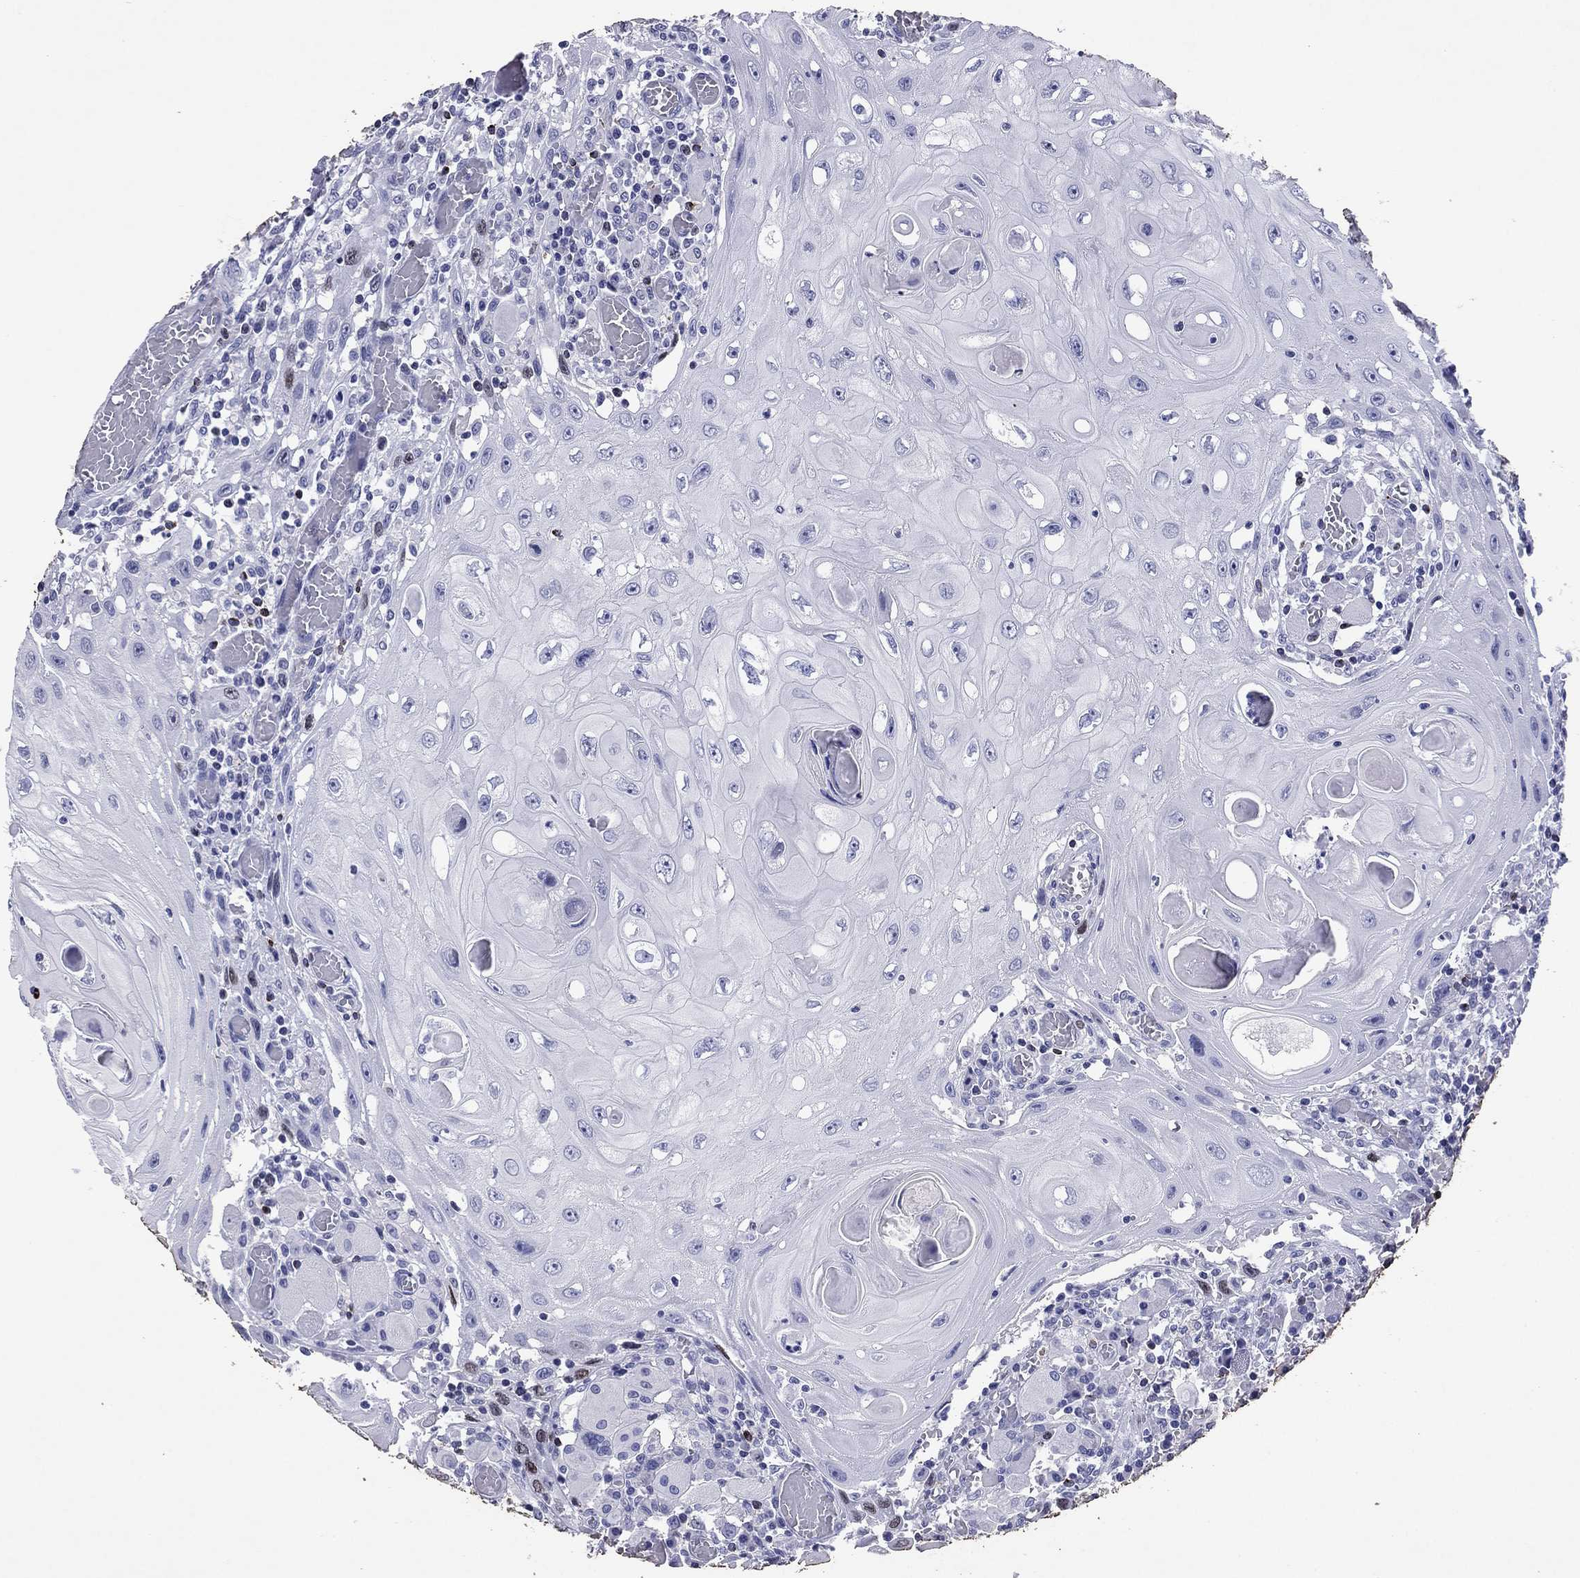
{"staining": {"intensity": "negative", "quantity": "none", "location": "none"}, "tissue": "head and neck cancer", "cell_type": "Tumor cells", "image_type": "cancer", "snomed": [{"axis": "morphology", "description": "Normal tissue, NOS"}, {"axis": "morphology", "description": "Squamous cell carcinoma, NOS"}, {"axis": "topography", "description": "Oral tissue"}, {"axis": "topography", "description": "Head-Neck"}], "caption": "The immunohistochemistry (IHC) image has no significant staining in tumor cells of squamous cell carcinoma (head and neck) tissue.", "gene": "GZMK", "patient": {"sex": "male", "age": 71}}